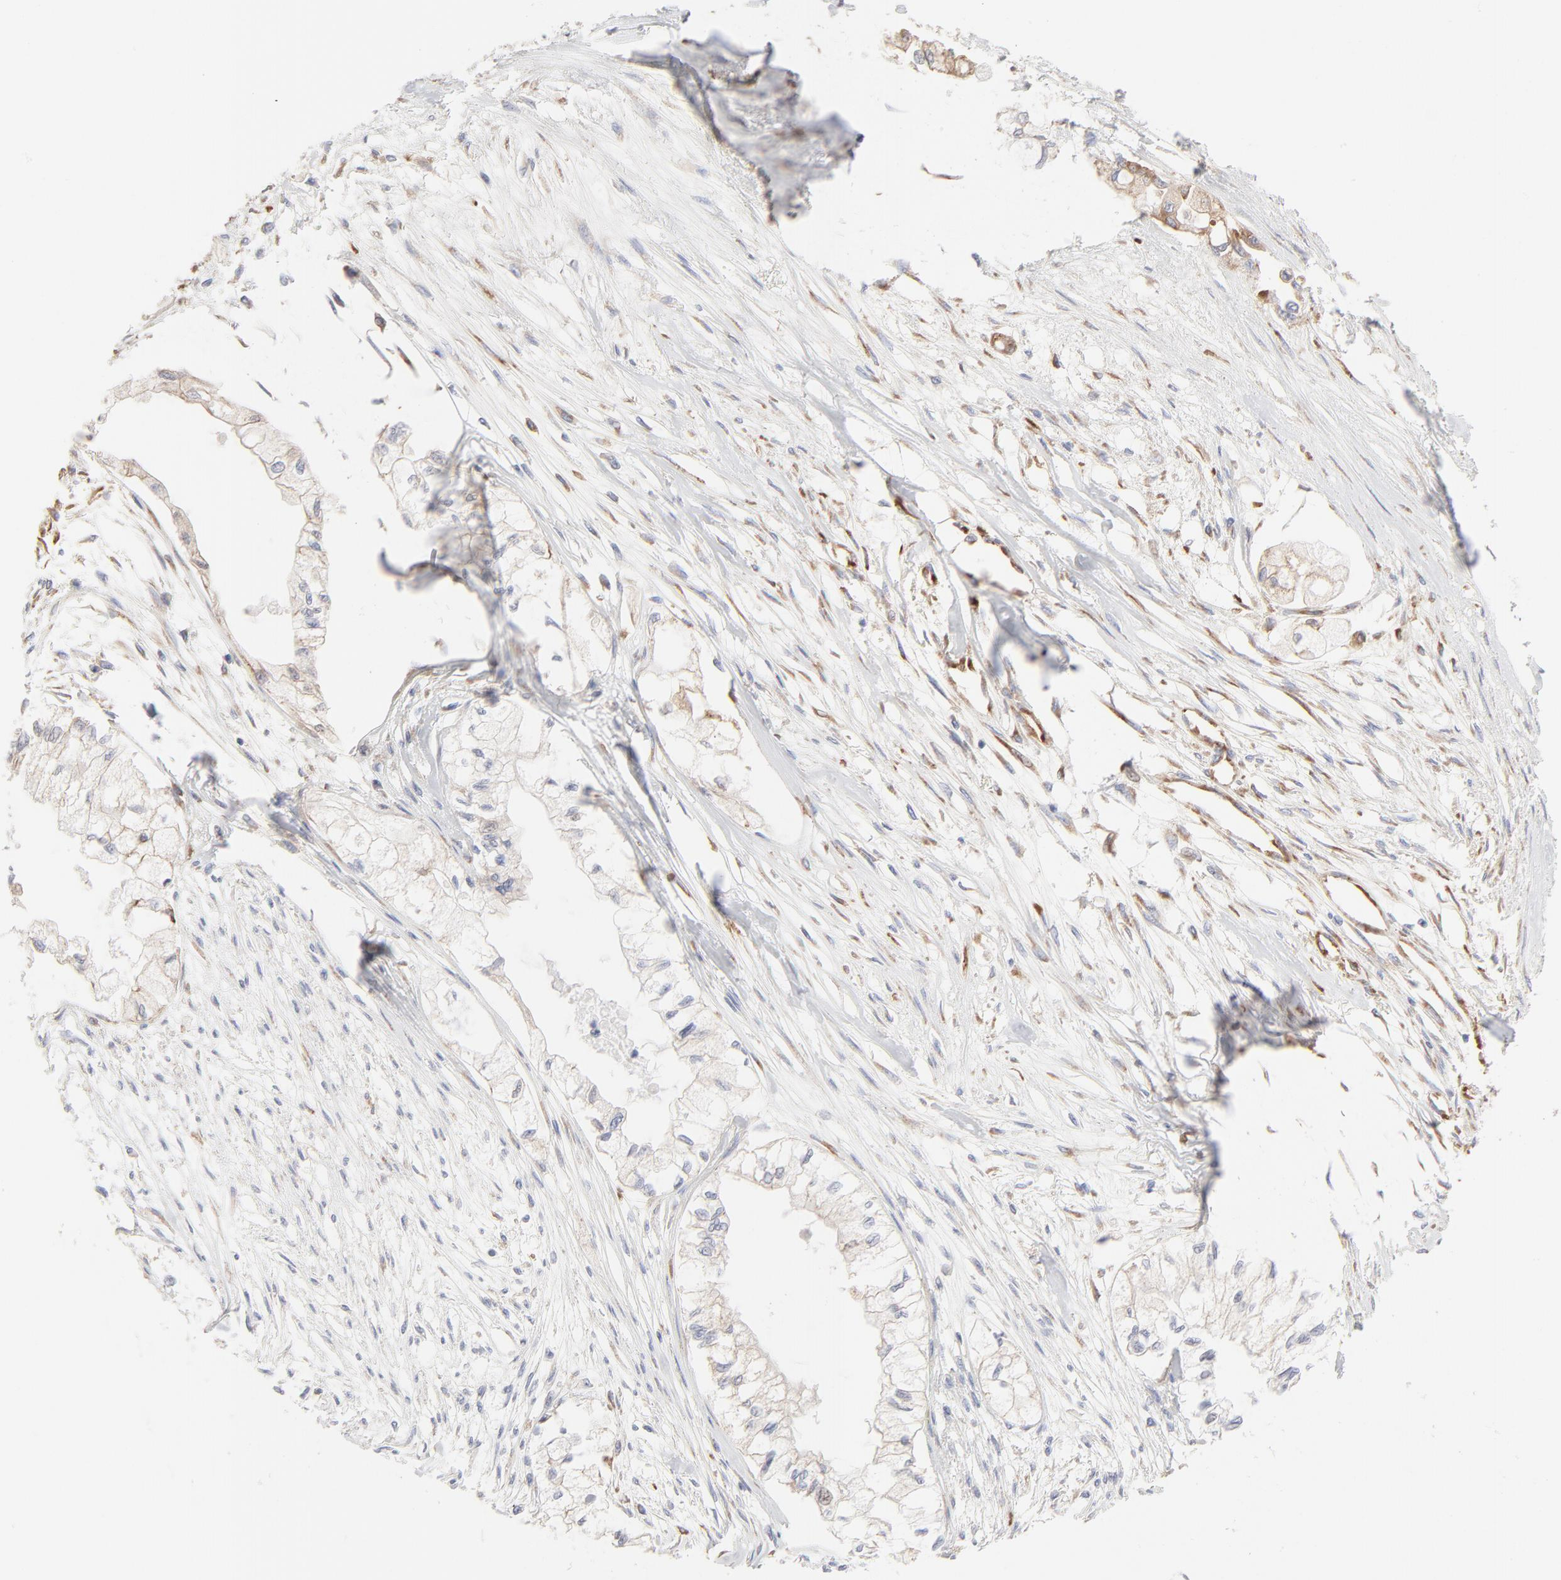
{"staining": {"intensity": "weak", "quantity": ">75%", "location": "cytoplasmic/membranous"}, "tissue": "pancreatic cancer", "cell_type": "Tumor cells", "image_type": "cancer", "snomed": [{"axis": "morphology", "description": "Adenocarcinoma, NOS"}, {"axis": "topography", "description": "Pancreas"}], "caption": "Human pancreatic cancer stained with a protein marker exhibits weak staining in tumor cells.", "gene": "RPS21", "patient": {"sex": "male", "age": 79}}